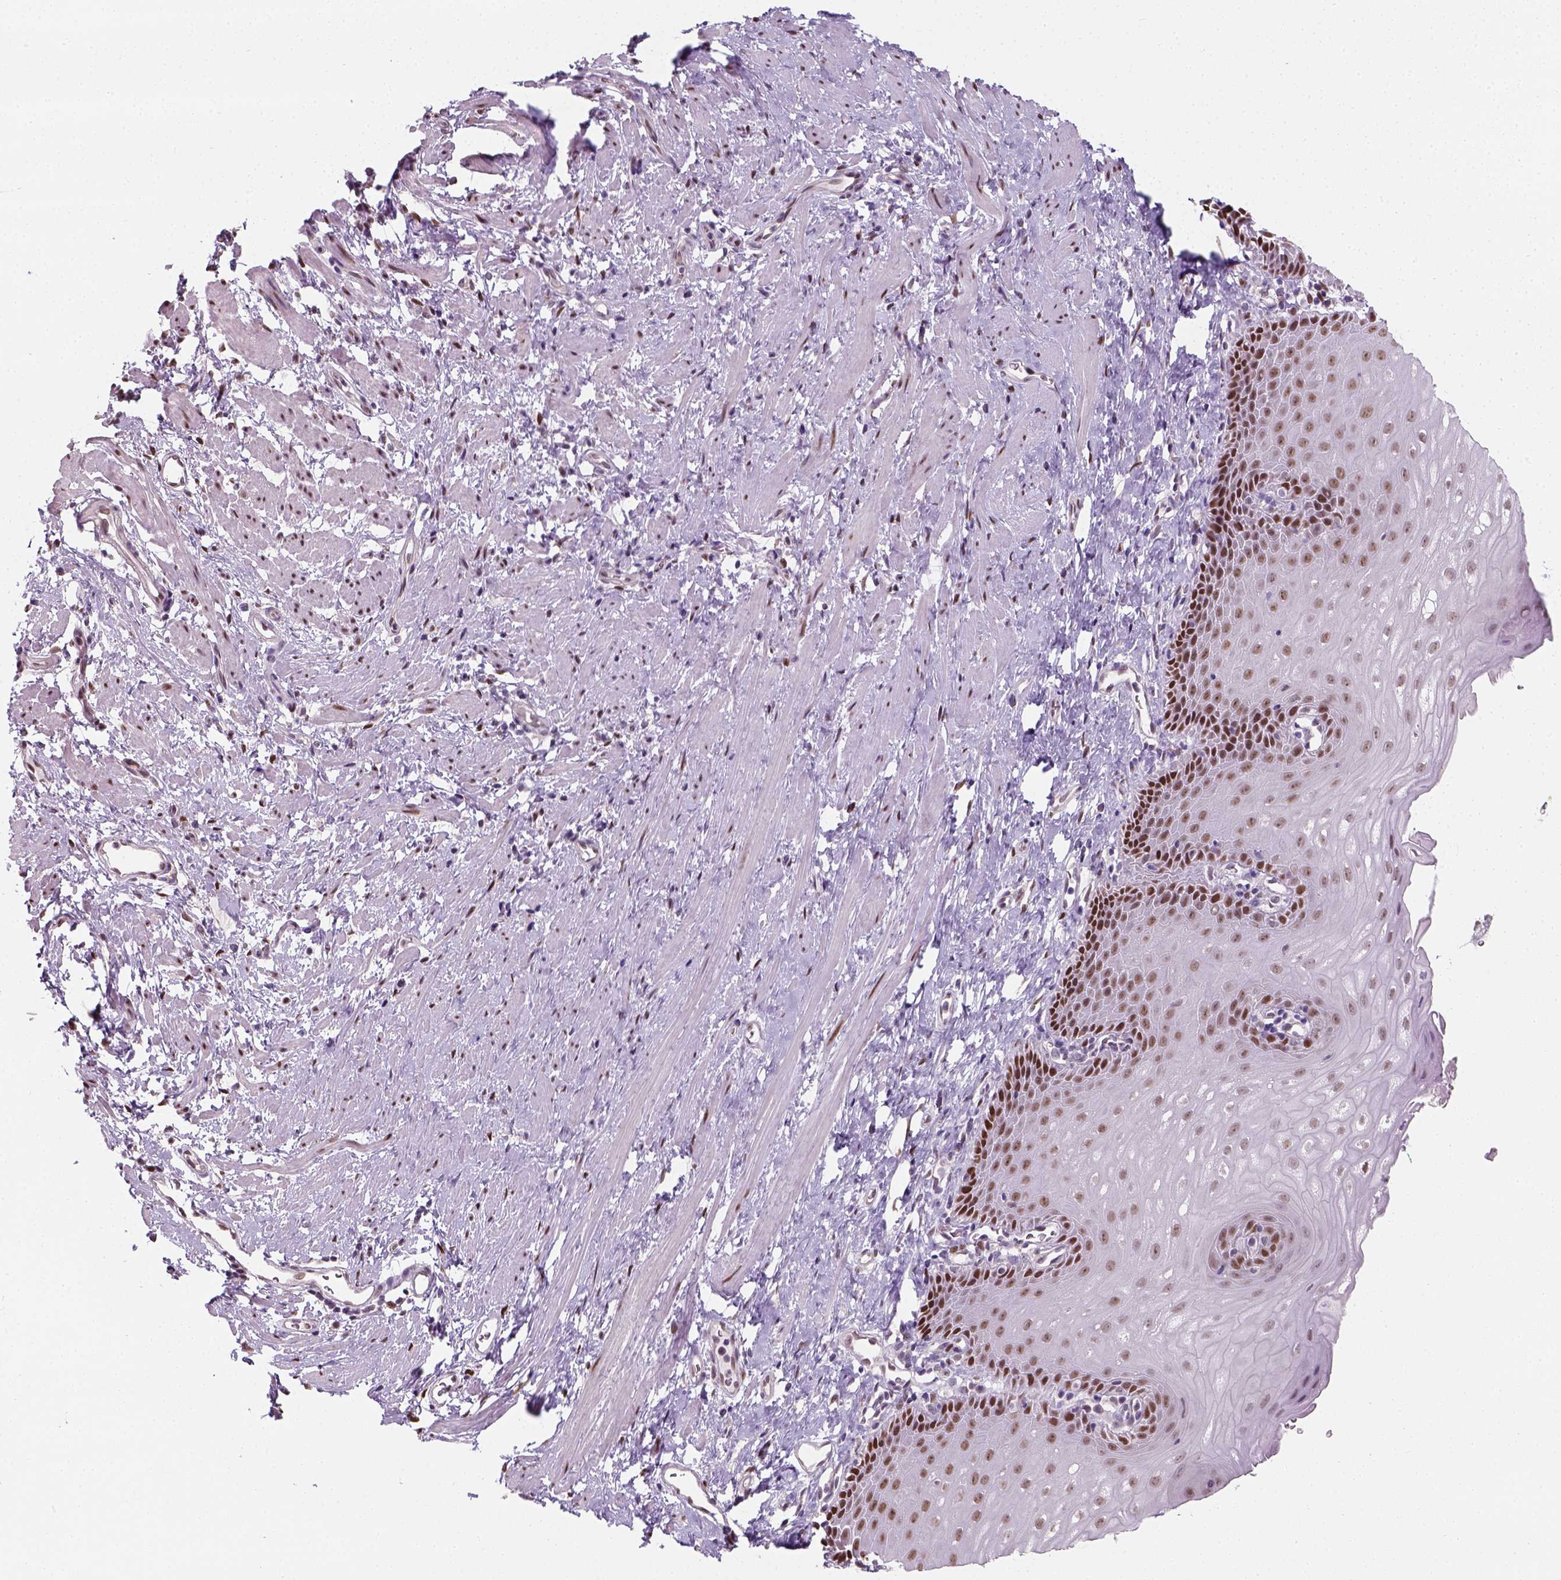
{"staining": {"intensity": "moderate", "quantity": ">75%", "location": "nuclear"}, "tissue": "esophagus", "cell_type": "Squamous epithelial cells", "image_type": "normal", "snomed": [{"axis": "morphology", "description": "Normal tissue, NOS"}, {"axis": "topography", "description": "Esophagus"}], "caption": "IHC image of benign esophagus: esophagus stained using IHC shows medium levels of moderate protein expression localized specifically in the nuclear of squamous epithelial cells, appearing as a nuclear brown color.", "gene": "C1orf112", "patient": {"sex": "male", "age": 64}}